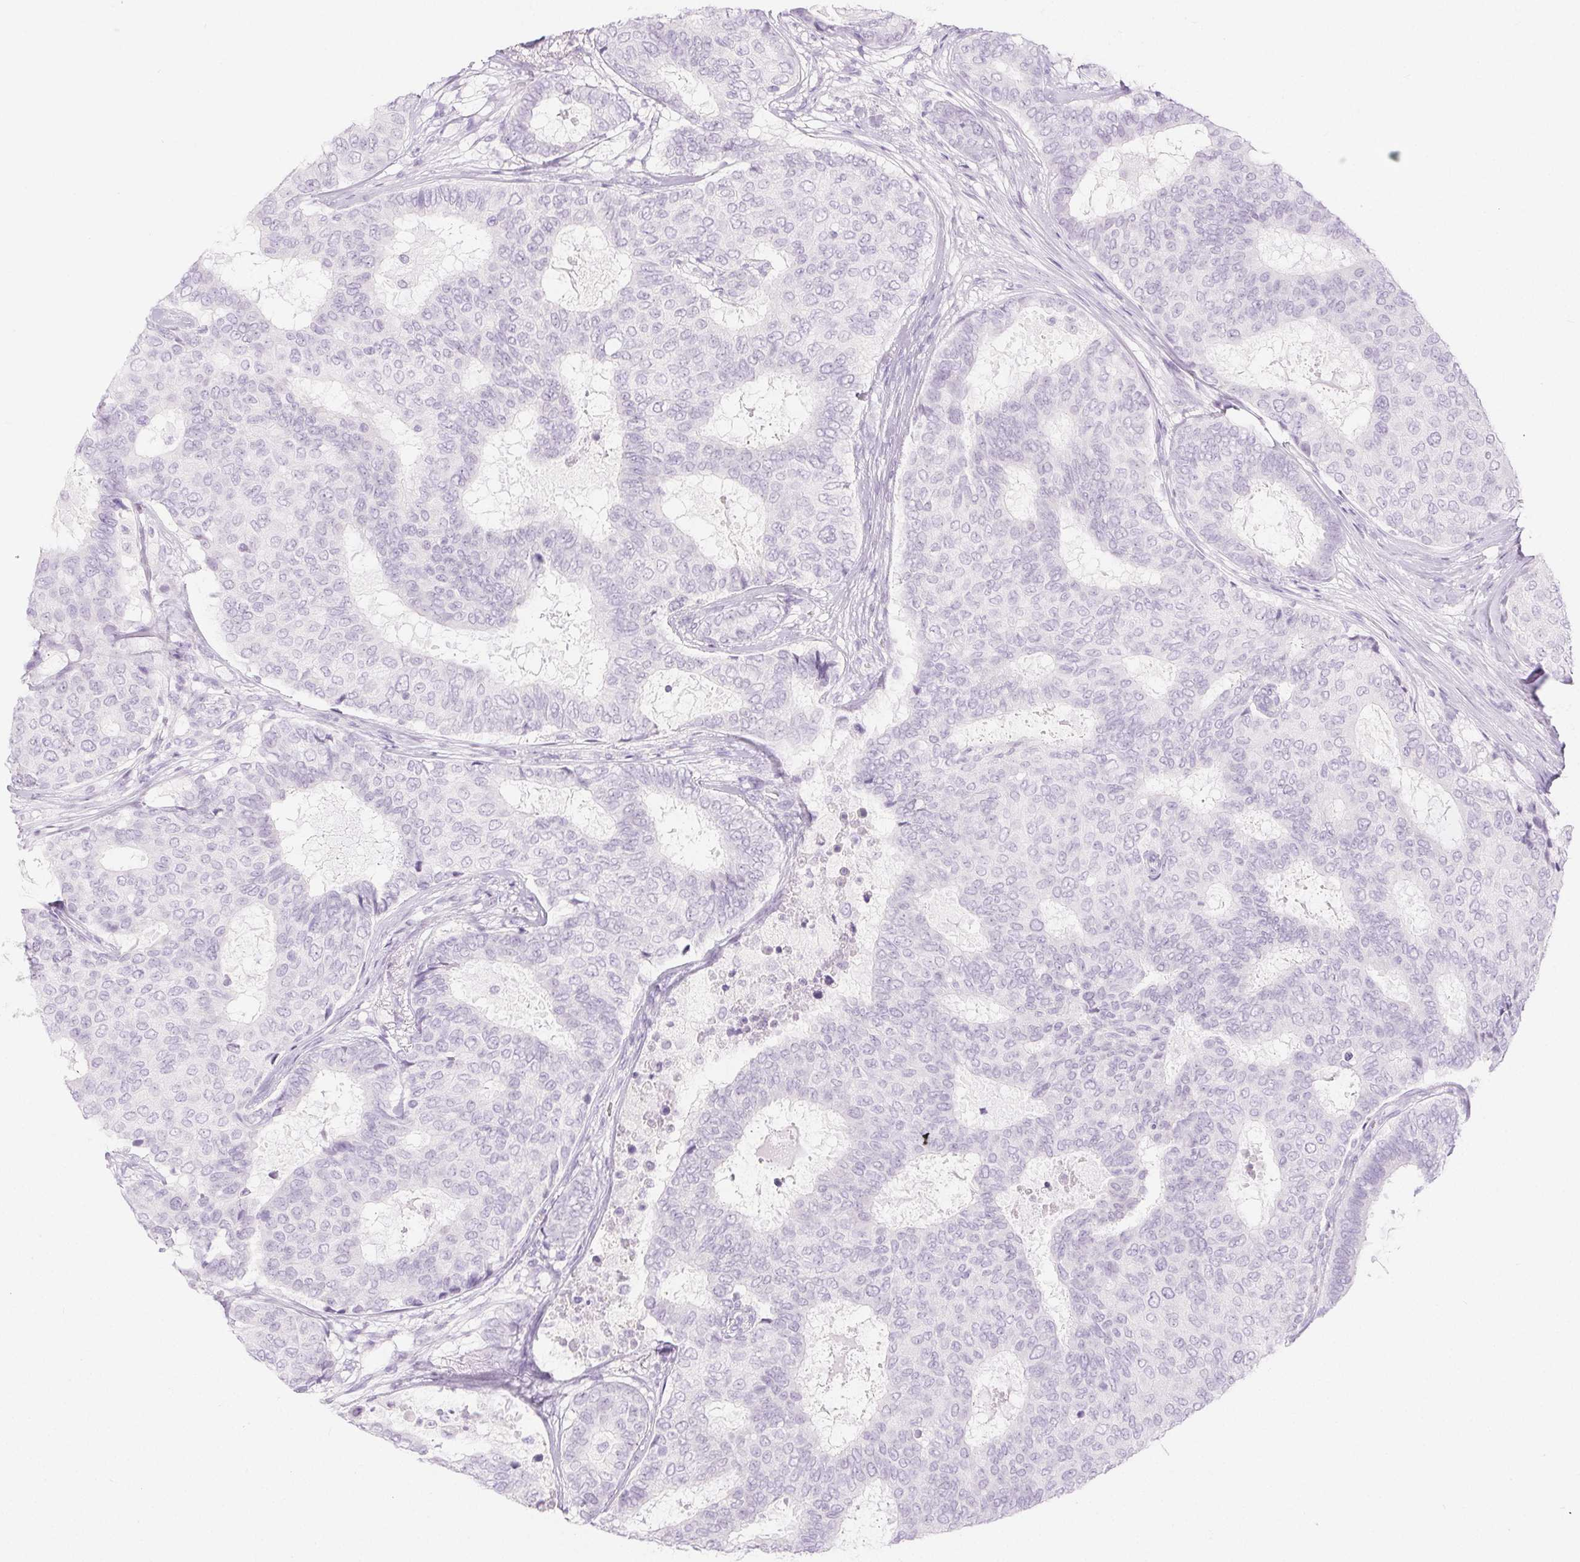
{"staining": {"intensity": "negative", "quantity": "none", "location": "none"}, "tissue": "breast cancer", "cell_type": "Tumor cells", "image_type": "cancer", "snomed": [{"axis": "morphology", "description": "Duct carcinoma"}, {"axis": "topography", "description": "Breast"}], "caption": "A photomicrograph of breast cancer stained for a protein shows no brown staining in tumor cells.", "gene": "SPRR3", "patient": {"sex": "female", "age": 75}}